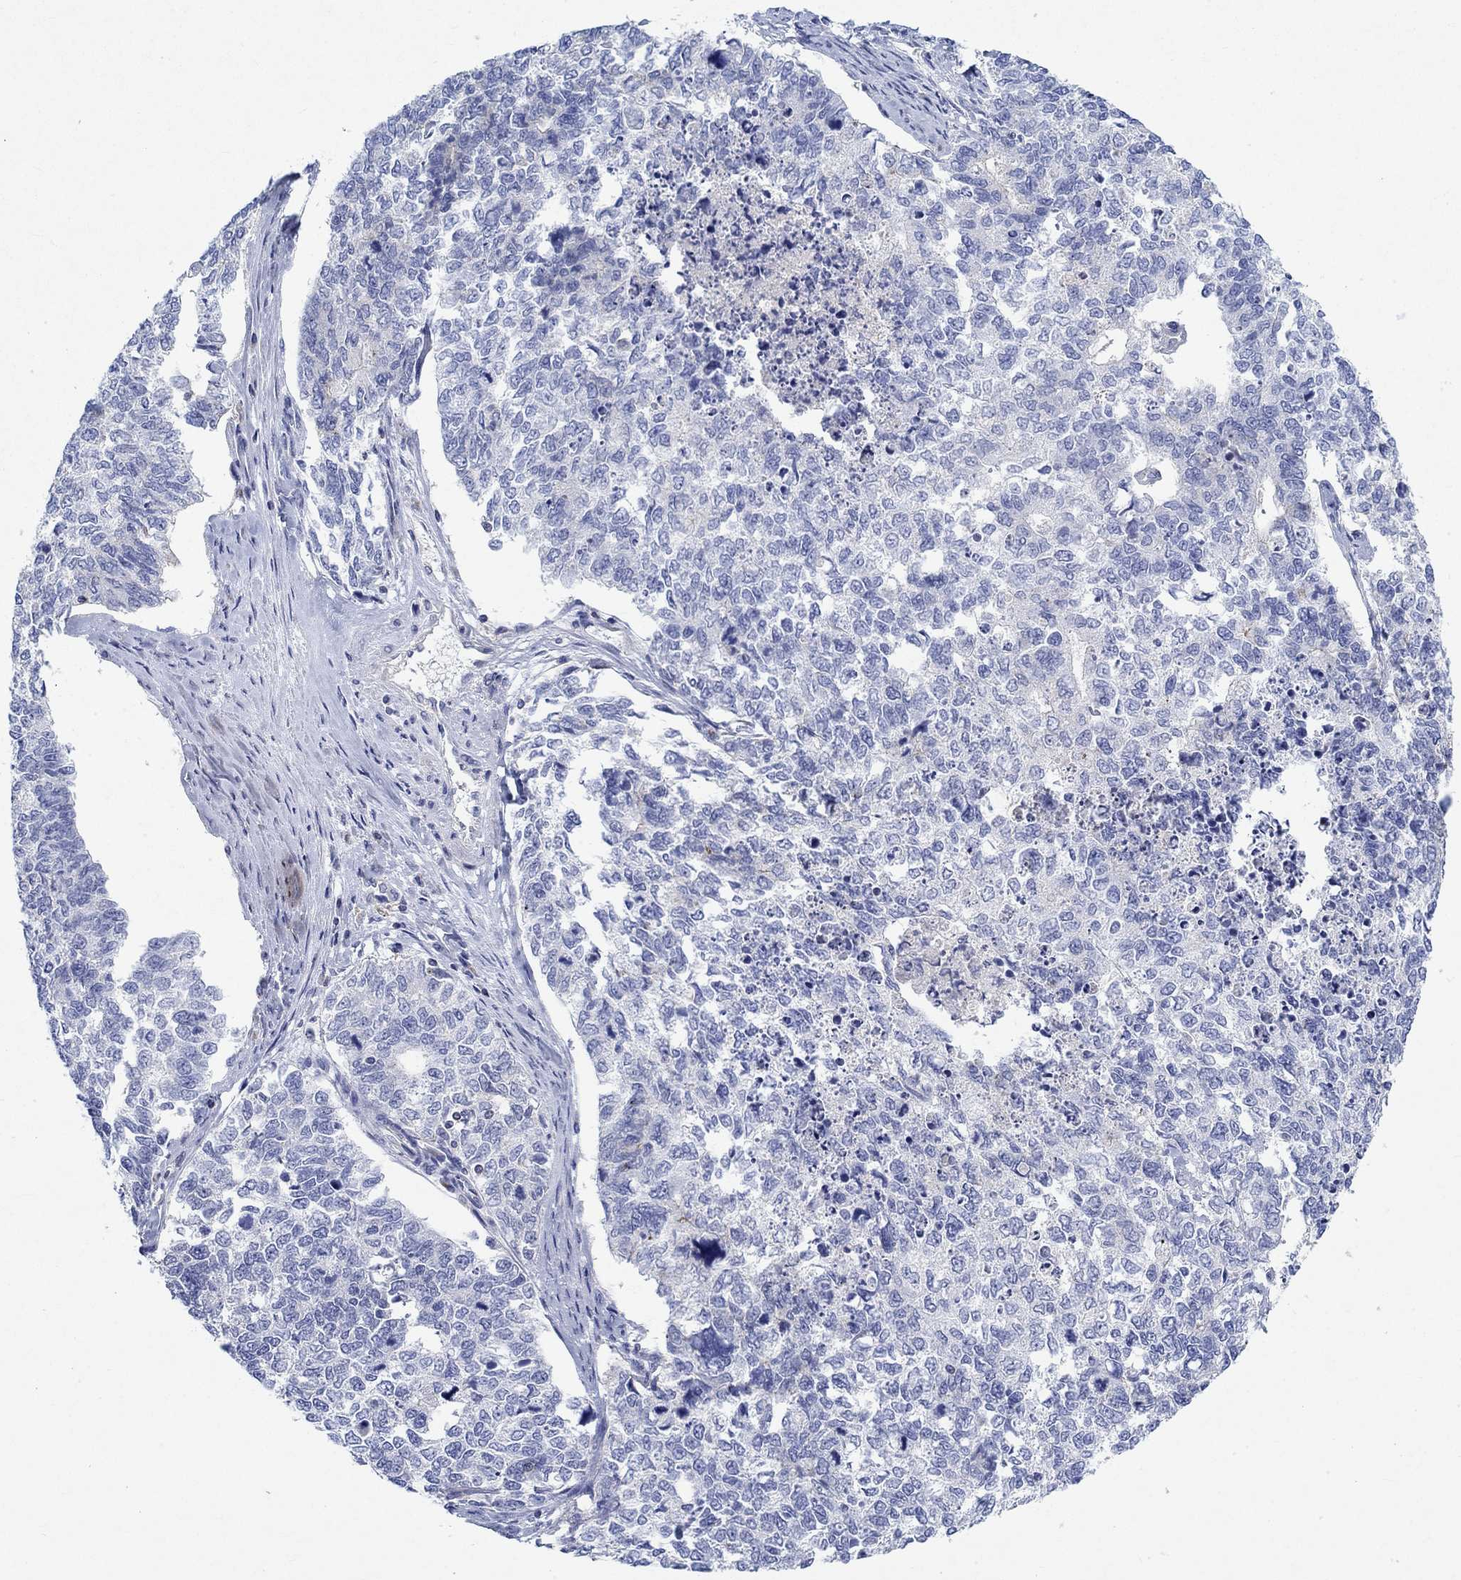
{"staining": {"intensity": "negative", "quantity": "none", "location": "none"}, "tissue": "cervical cancer", "cell_type": "Tumor cells", "image_type": "cancer", "snomed": [{"axis": "morphology", "description": "Squamous cell carcinoma, NOS"}, {"axis": "topography", "description": "Cervix"}], "caption": "Protein analysis of cervical cancer displays no significant expression in tumor cells.", "gene": "NAV3", "patient": {"sex": "female", "age": 63}}